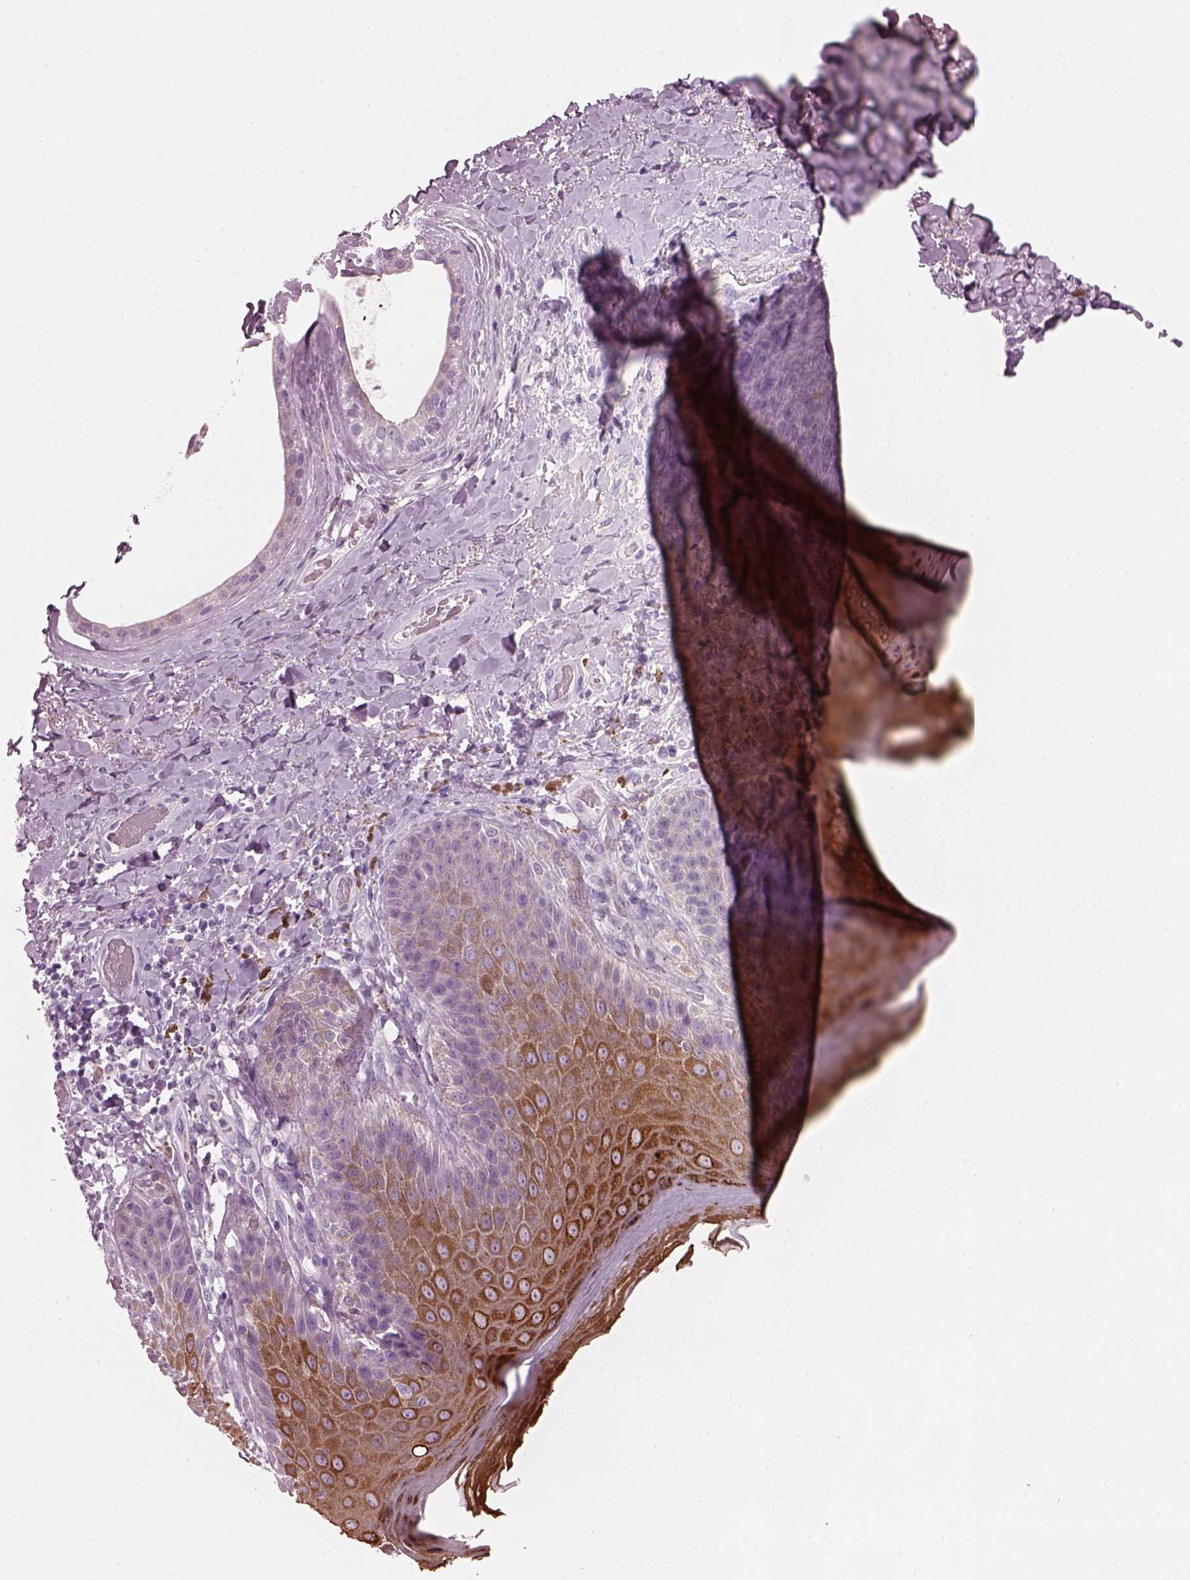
{"staining": {"intensity": "moderate", "quantity": ">75%", "location": "cytoplasmic/membranous"}, "tissue": "skin", "cell_type": "Epidermal cells", "image_type": "normal", "snomed": [{"axis": "morphology", "description": "Normal tissue, NOS"}, {"axis": "topography", "description": "Anal"}], "caption": "Immunohistochemistry (IHC) image of unremarkable skin stained for a protein (brown), which shows medium levels of moderate cytoplasmic/membranous expression in about >75% of epidermal cells.", "gene": "PRR9", "patient": {"sex": "male", "age": 53}}